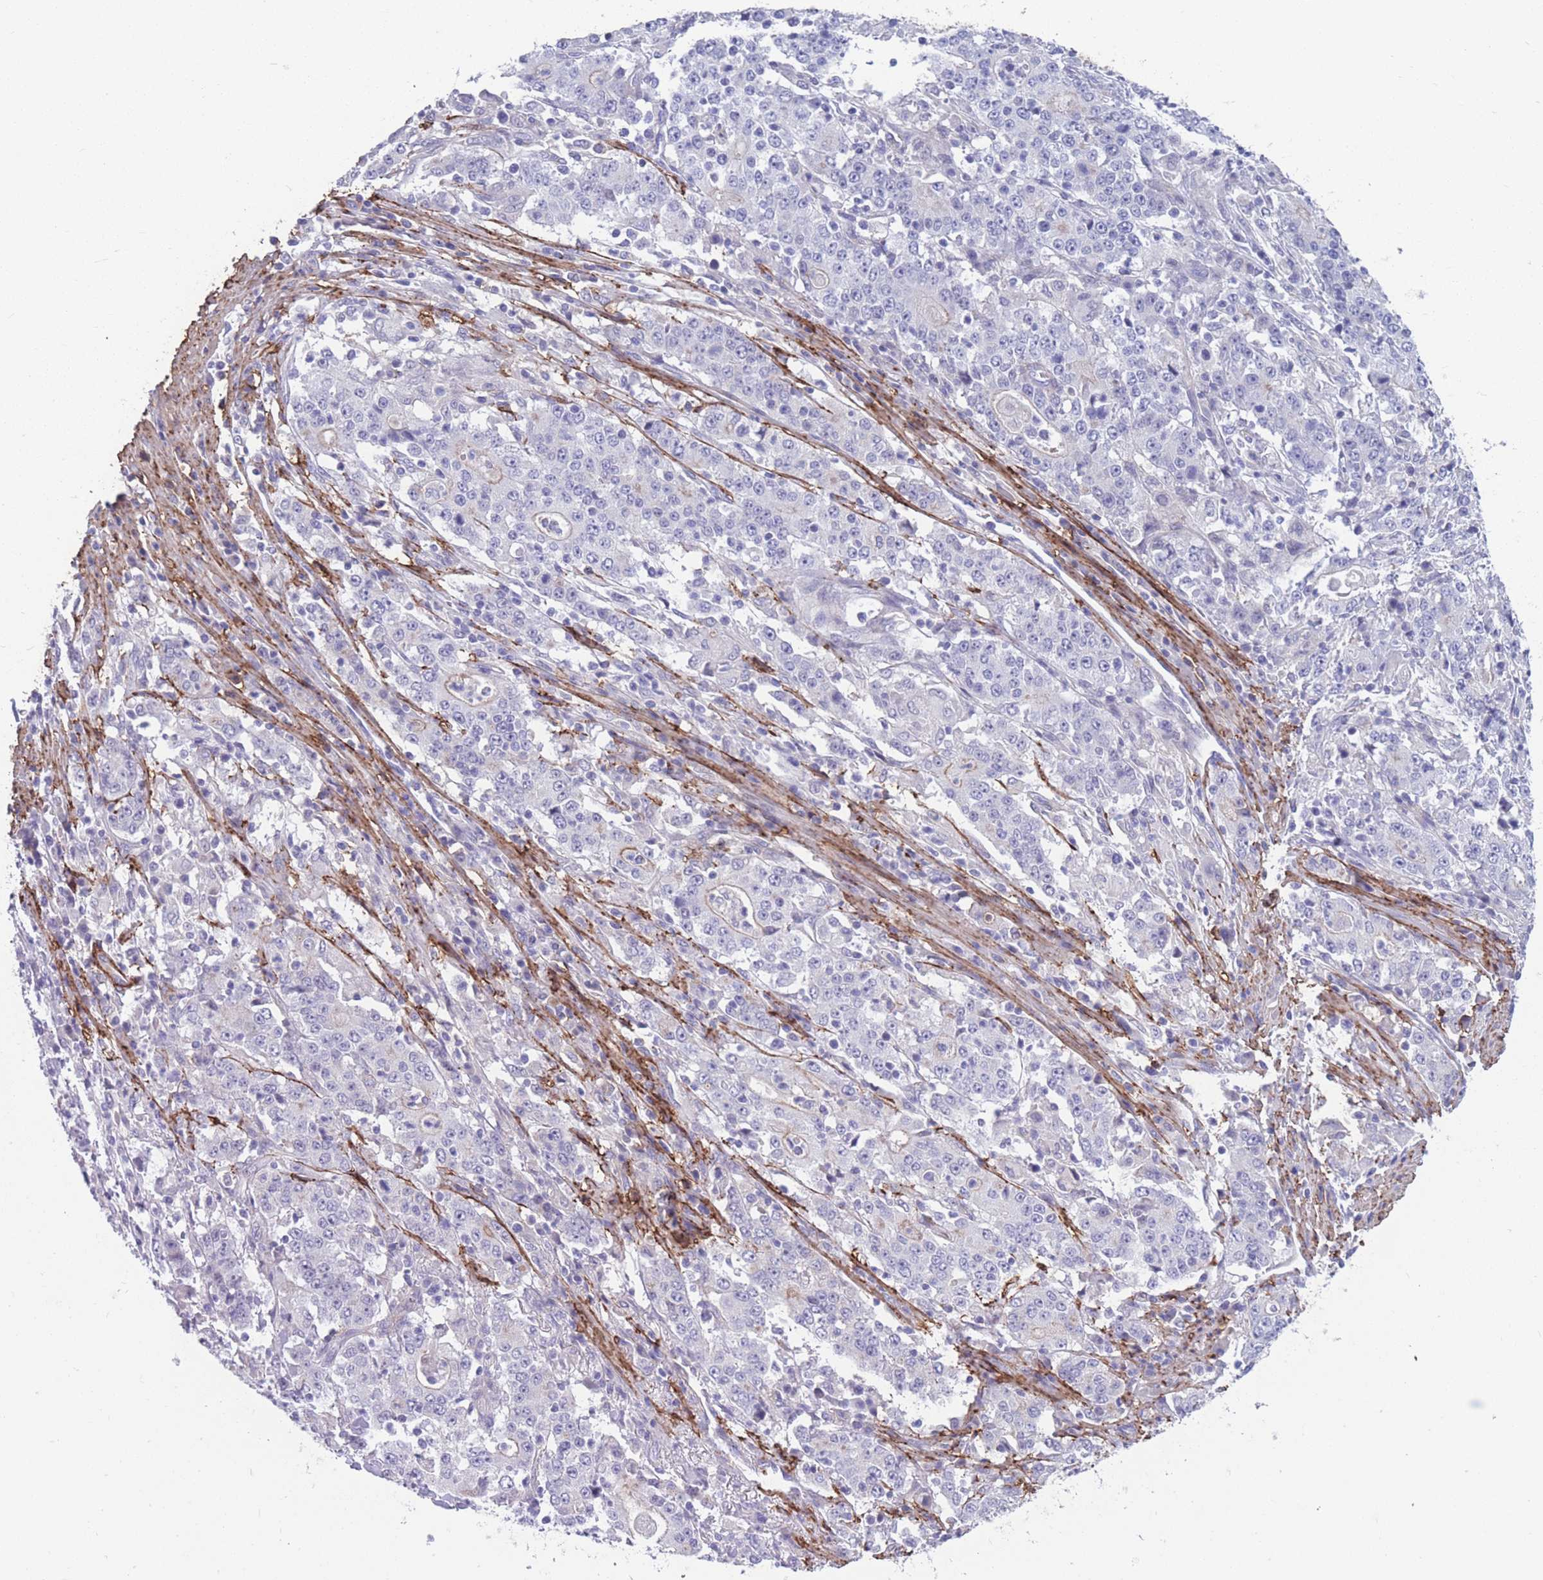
{"staining": {"intensity": "negative", "quantity": "none", "location": "none"}, "tissue": "stomach cancer", "cell_type": "Tumor cells", "image_type": "cancer", "snomed": [{"axis": "morphology", "description": "Normal tissue, NOS"}, {"axis": "morphology", "description": "Adenocarcinoma, NOS"}, {"axis": "topography", "description": "Stomach, upper"}, {"axis": "topography", "description": "Stomach"}], "caption": "A photomicrograph of adenocarcinoma (stomach) stained for a protein displays no brown staining in tumor cells.", "gene": "DPYD", "patient": {"sex": "male", "age": 59}}